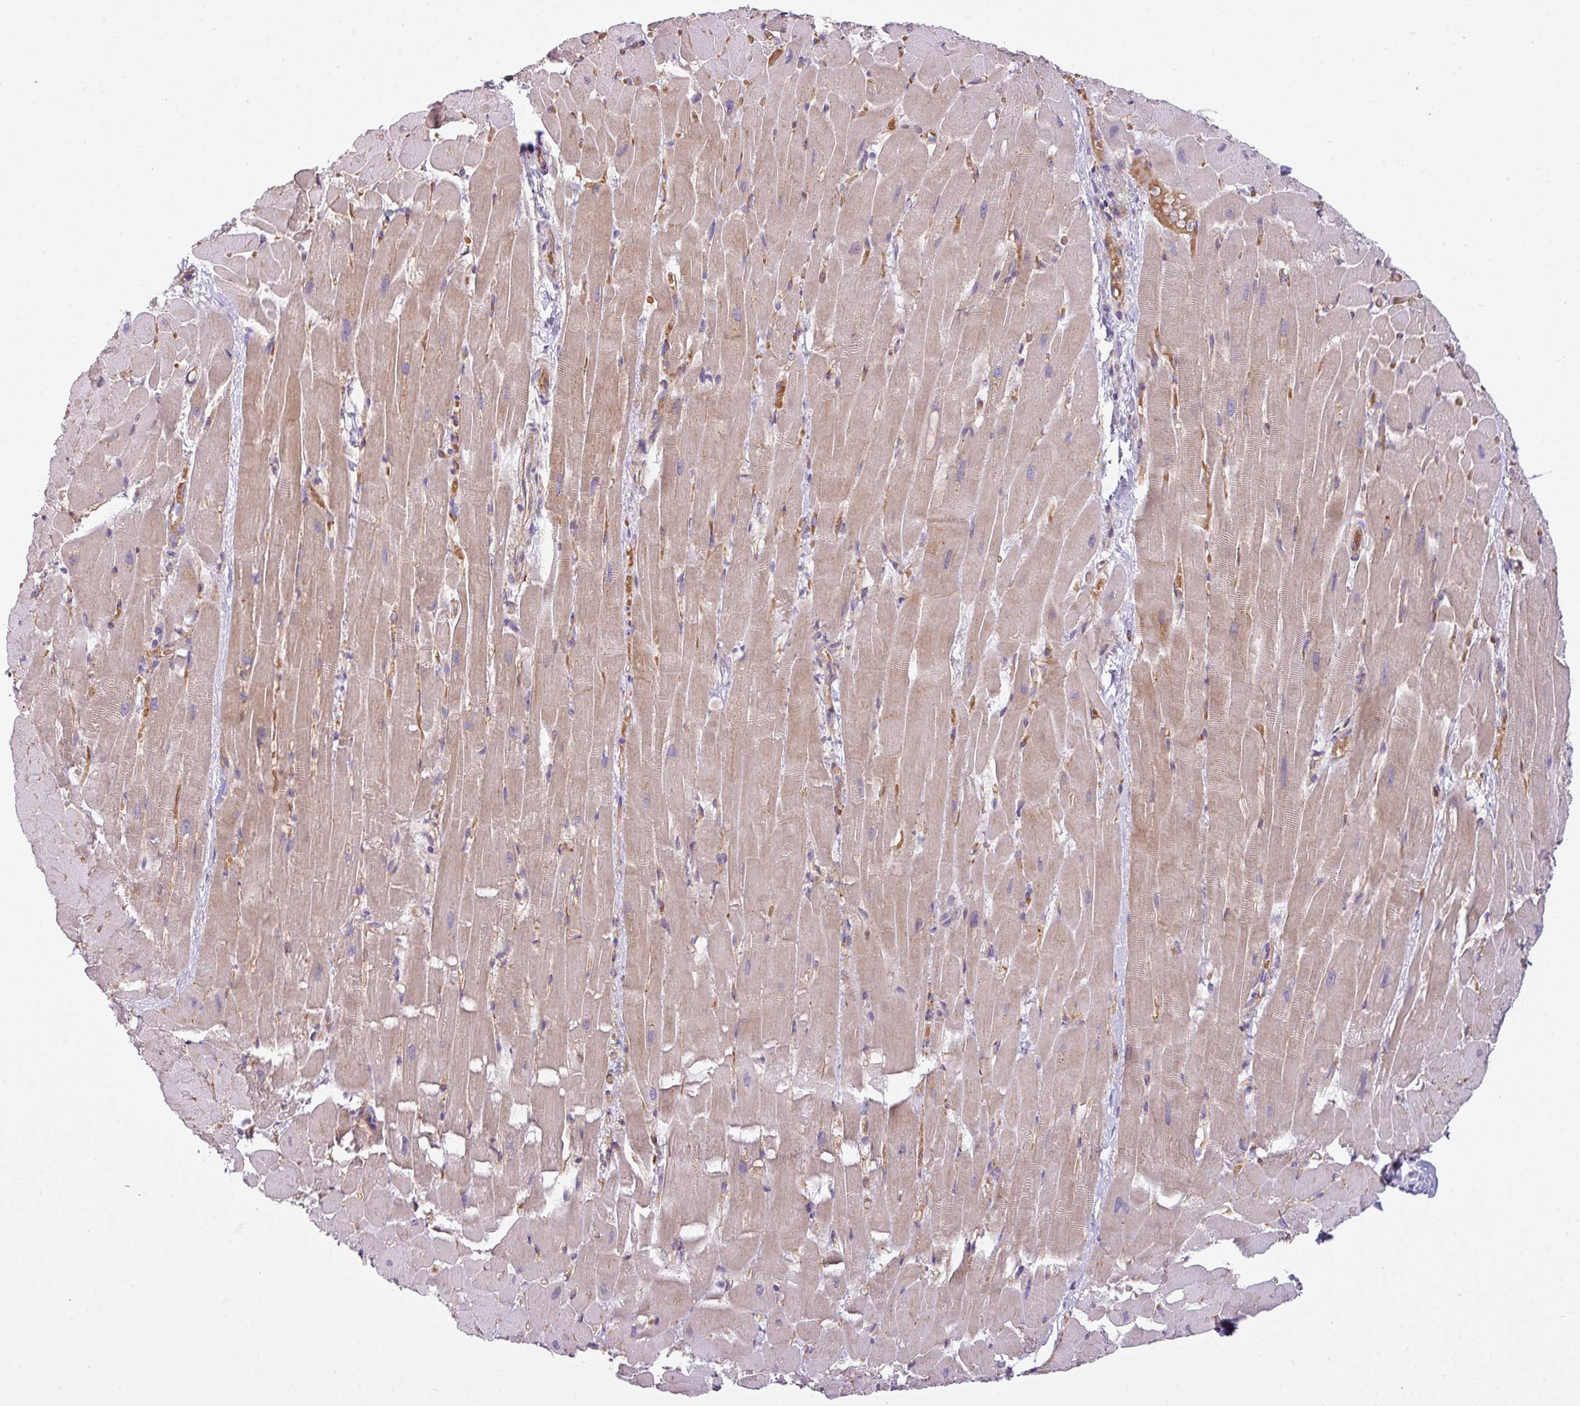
{"staining": {"intensity": "weak", "quantity": "25%-75%", "location": "cytoplasmic/membranous"}, "tissue": "heart muscle", "cell_type": "Cardiomyocytes", "image_type": "normal", "snomed": [{"axis": "morphology", "description": "Normal tissue, NOS"}, {"axis": "topography", "description": "Heart"}], "caption": "Immunohistochemical staining of benign heart muscle exhibits weak cytoplasmic/membranous protein positivity in approximately 25%-75% of cardiomyocytes.", "gene": "BUD23", "patient": {"sex": "male", "age": 37}}